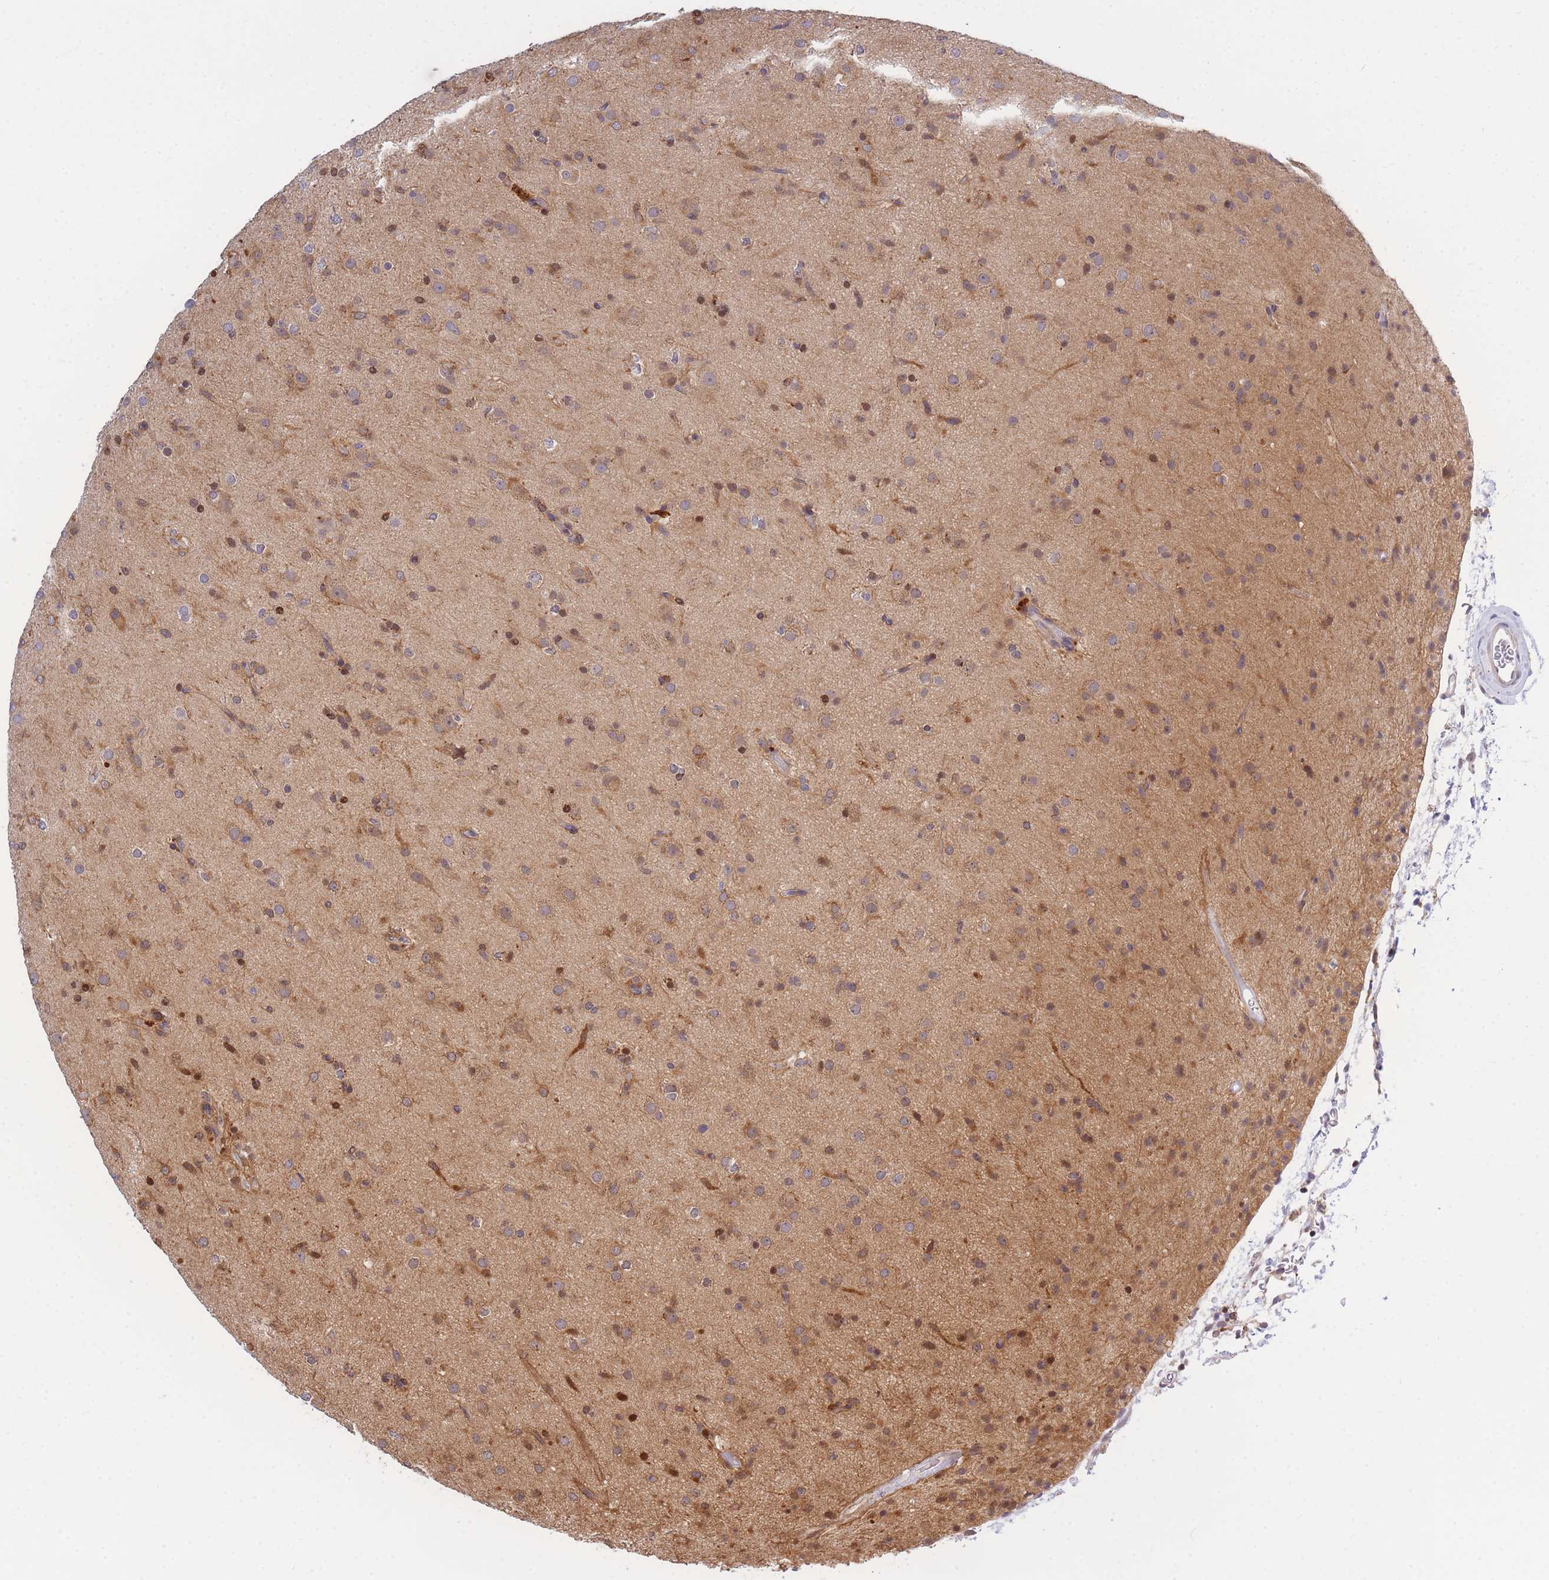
{"staining": {"intensity": "weak", "quantity": "25%-75%", "location": "cytoplasmic/membranous"}, "tissue": "glioma", "cell_type": "Tumor cells", "image_type": "cancer", "snomed": [{"axis": "morphology", "description": "Glioma, malignant, Low grade"}, {"axis": "topography", "description": "Brain"}], "caption": "The photomicrograph shows immunohistochemical staining of glioma. There is weak cytoplasmic/membranous staining is appreciated in approximately 25%-75% of tumor cells. (brown staining indicates protein expression, while blue staining denotes nuclei).", "gene": "CRACD", "patient": {"sex": "male", "age": 65}}